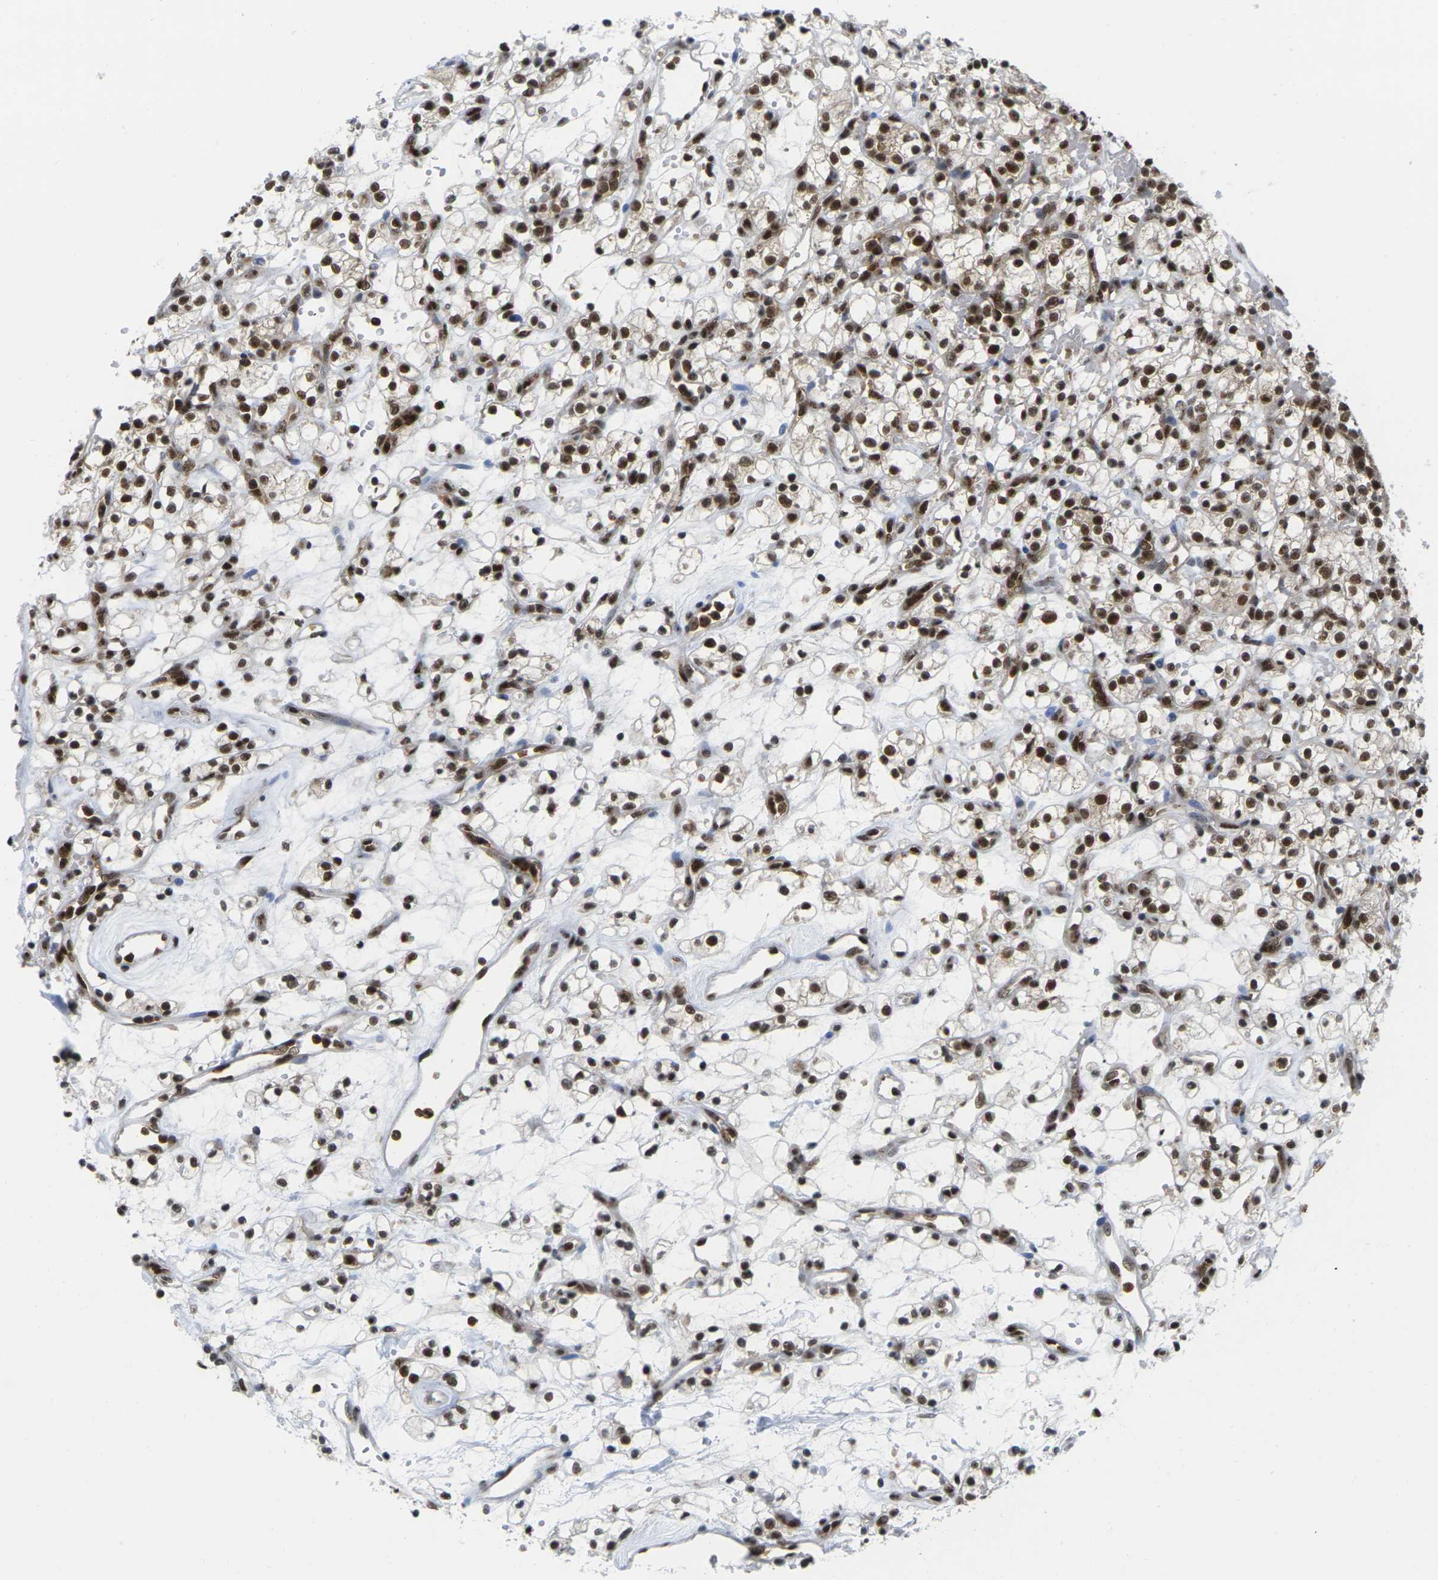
{"staining": {"intensity": "strong", "quantity": ">75%", "location": "nuclear"}, "tissue": "renal cancer", "cell_type": "Tumor cells", "image_type": "cancer", "snomed": [{"axis": "morphology", "description": "Adenocarcinoma, NOS"}, {"axis": "topography", "description": "Kidney"}], "caption": "This image displays renal cancer (adenocarcinoma) stained with immunohistochemistry to label a protein in brown. The nuclear of tumor cells show strong positivity for the protein. Nuclei are counter-stained blue.", "gene": "MAGOH", "patient": {"sex": "female", "age": 60}}